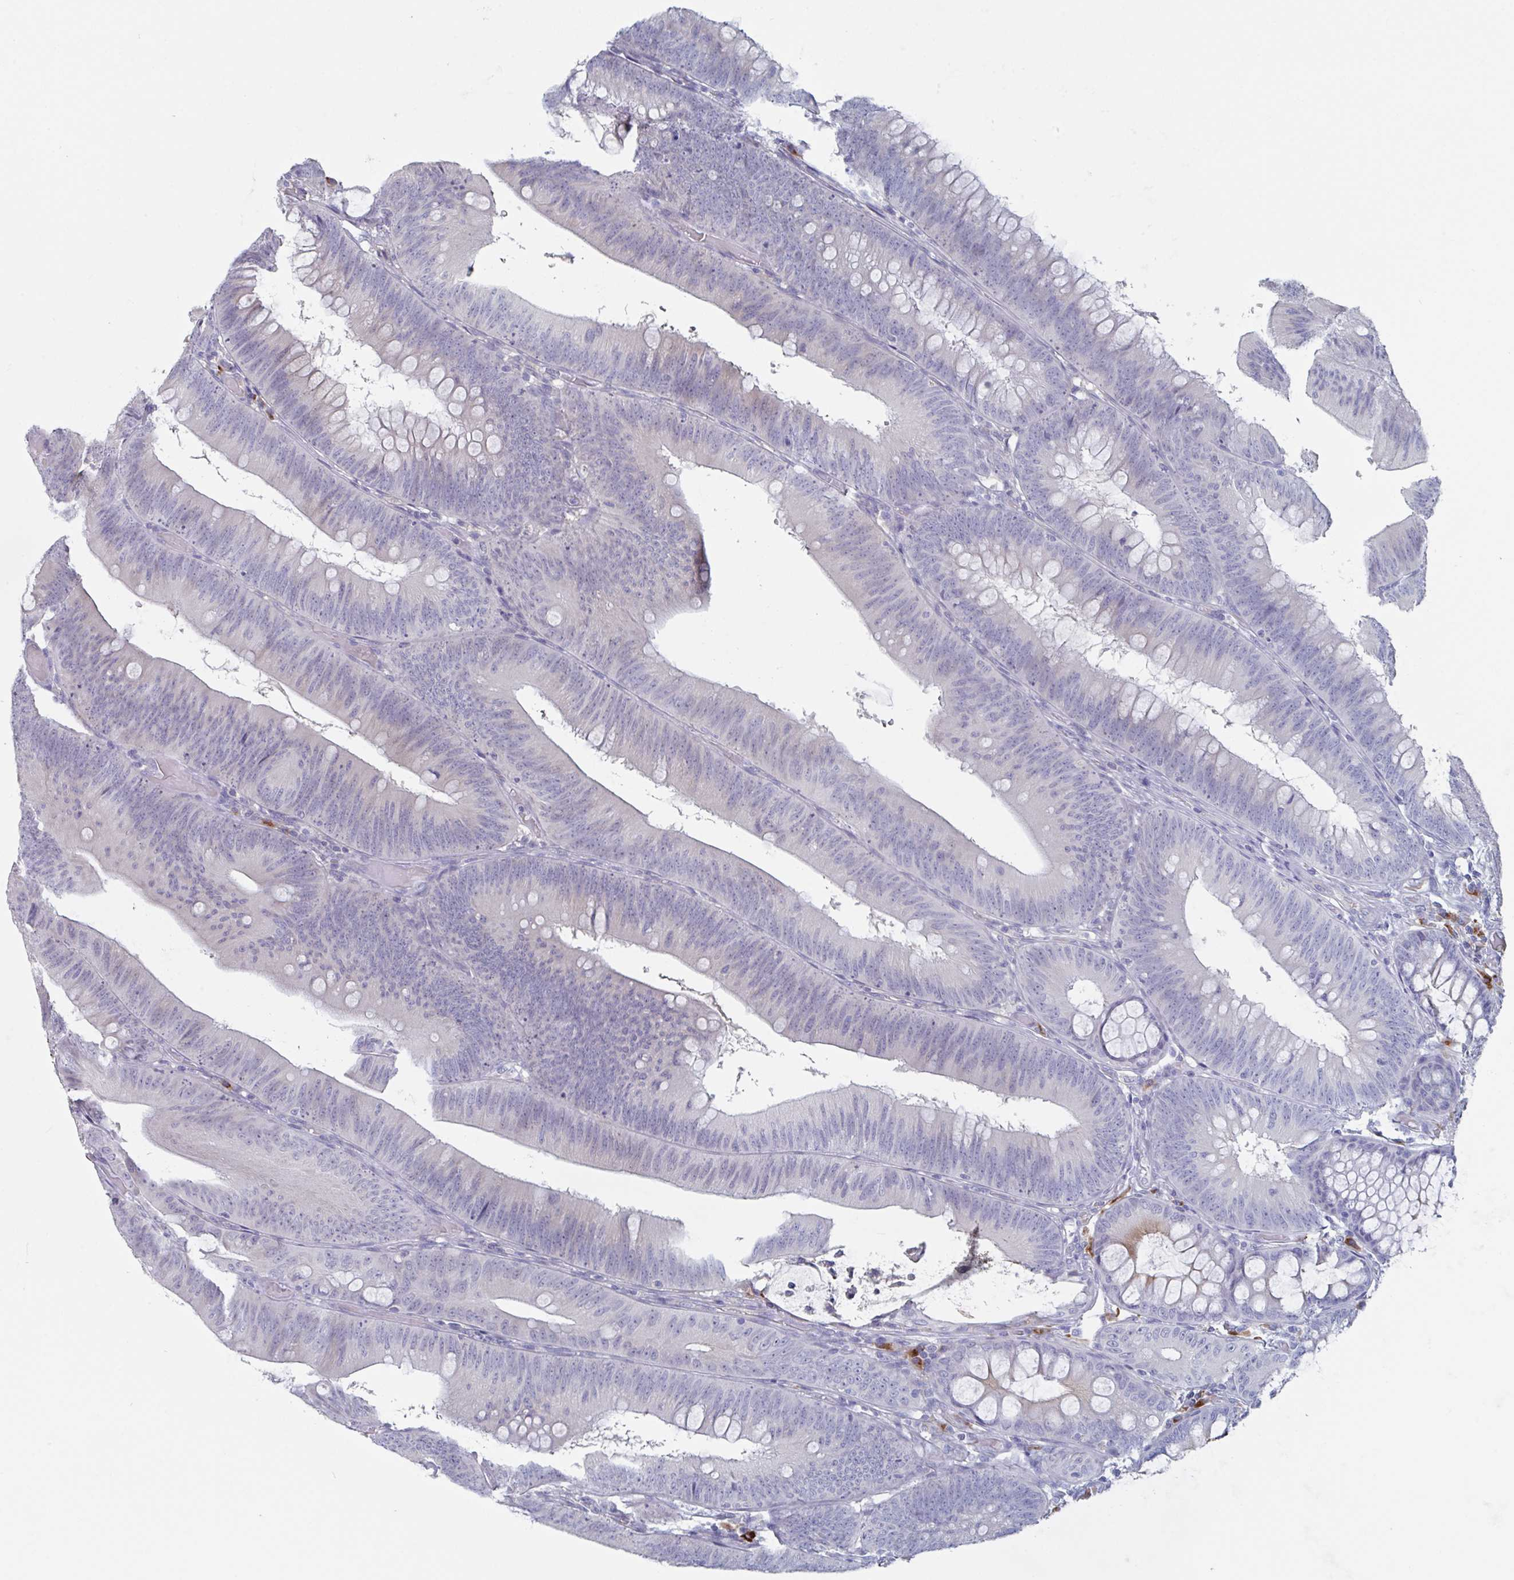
{"staining": {"intensity": "negative", "quantity": "none", "location": "none"}, "tissue": "colorectal cancer", "cell_type": "Tumor cells", "image_type": "cancer", "snomed": [{"axis": "morphology", "description": "Adenocarcinoma, NOS"}, {"axis": "topography", "description": "Colon"}], "caption": "Human colorectal cancer stained for a protein using IHC reveals no positivity in tumor cells.", "gene": "NT5C3B", "patient": {"sex": "male", "age": 84}}